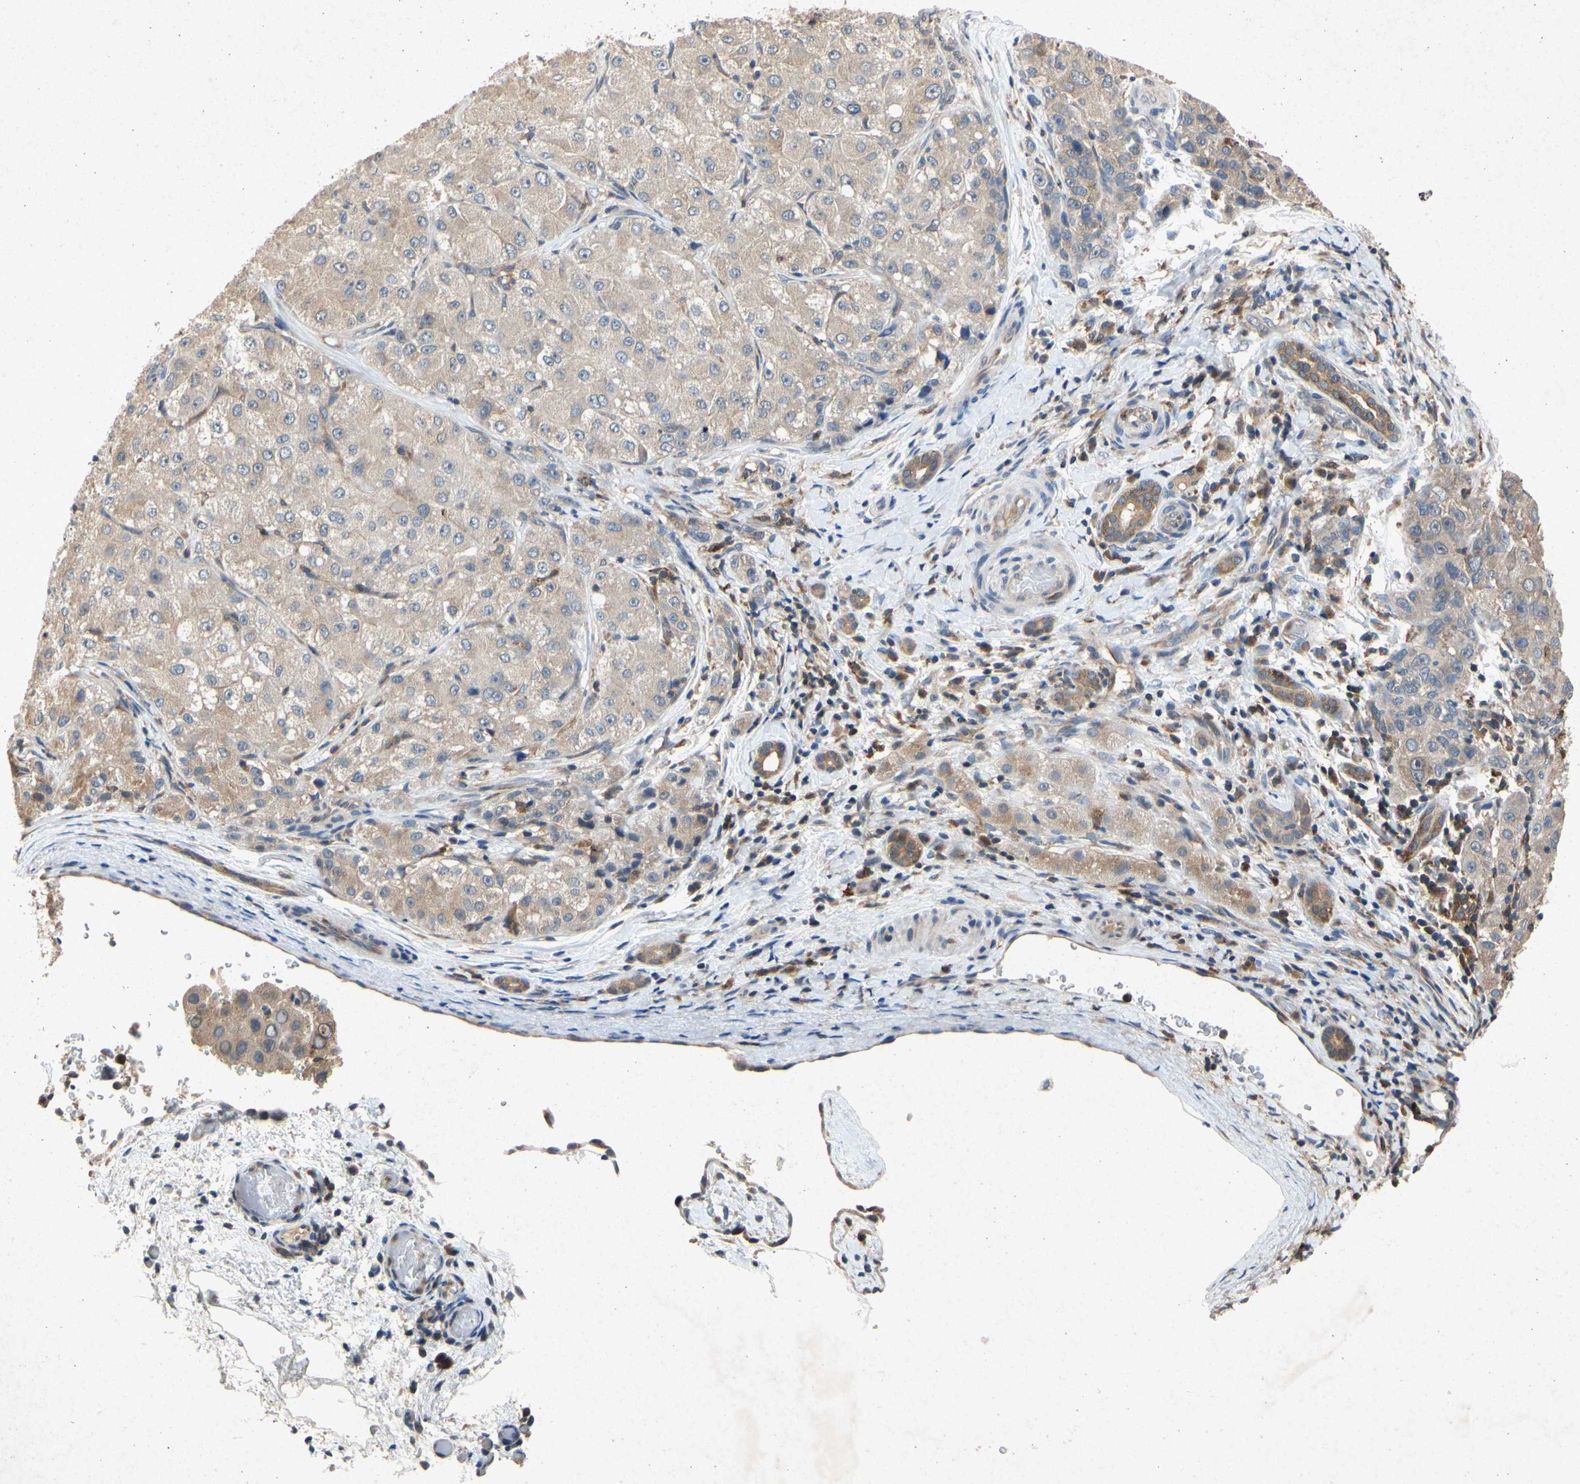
{"staining": {"intensity": "weak", "quantity": ">75%", "location": "cytoplasmic/membranous"}, "tissue": "liver cancer", "cell_type": "Tumor cells", "image_type": "cancer", "snomed": [{"axis": "morphology", "description": "Carcinoma, Hepatocellular, NOS"}, {"axis": "topography", "description": "Liver"}], "caption": "Tumor cells demonstrate low levels of weak cytoplasmic/membranous positivity in about >75% of cells in human liver cancer (hepatocellular carcinoma). The protein of interest is stained brown, and the nuclei are stained in blue (DAB IHC with brightfield microscopy, high magnification).", "gene": "RPS6KA1", "patient": {"sex": "male", "age": 80}}